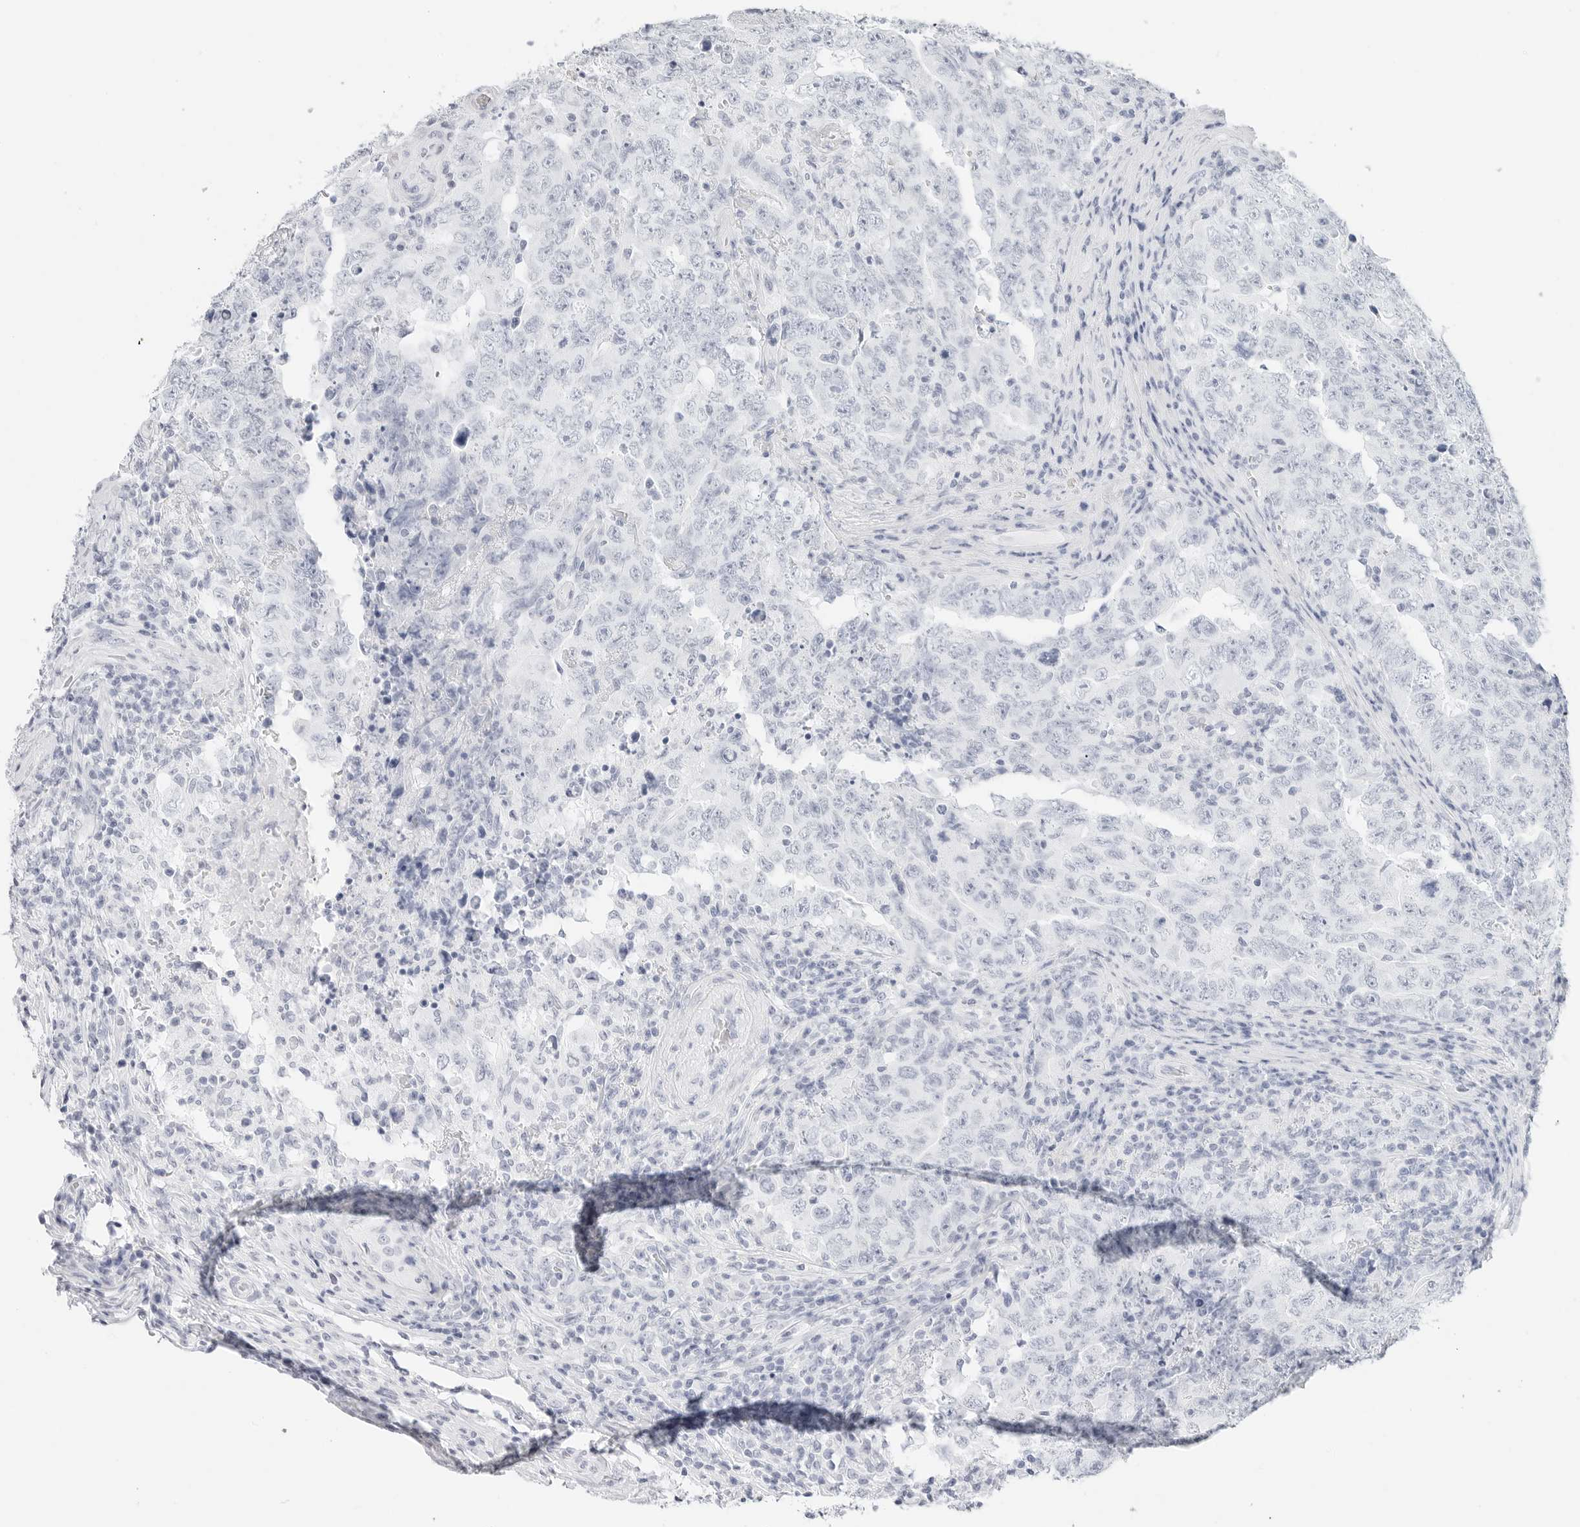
{"staining": {"intensity": "negative", "quantity": "none", "location": "none"}, "tissue": "testis cancer", "cell_type": "Tumor cells", "image_type": "cancer", "snomed": [{"axis": "morphology", "description": "Carcinoma, Embryonal, NOS"}, {"axis": "topography", "description": "Testis"}], "caption": "This is a micrograph of immunohistochemistry staining of embryonal carcinoma (testis), which shows no positivity in tumor cells.", "gene": "TFF2", "patient": {"sex": "male", "age": 26}}